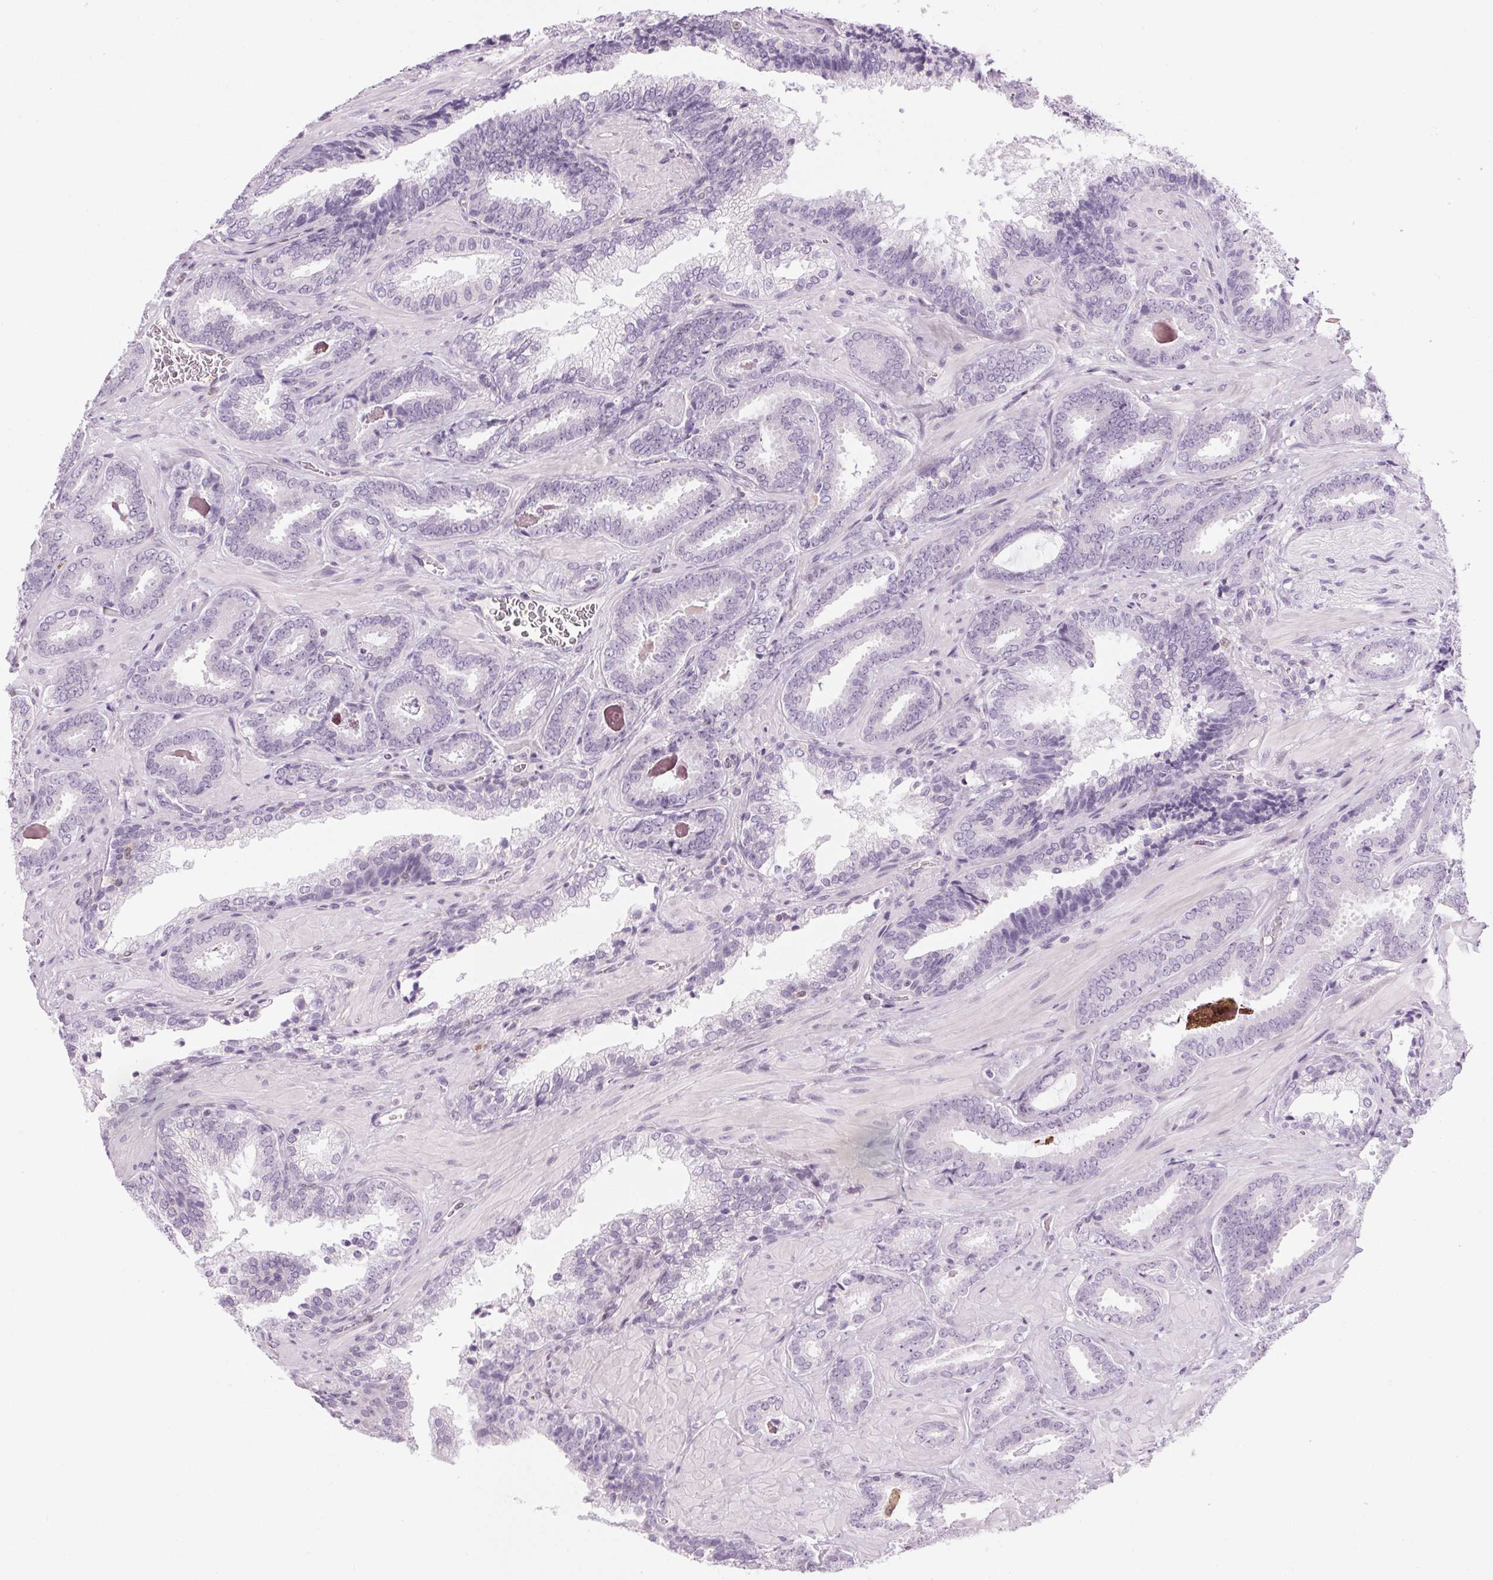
{"staining": {"intensity": "negative", "quantity": "none", "location": "none"}, "tissue": "prostate cancer", "cell_type": "Tumor cells", "image_type": "cancer", "snomed": [{"axis": "morphology", "description": "Adenocarcinoma, Low grade"}, {"axis": "topography", "description": "Prostate"}], "caption": "Prostate cancer (low-grade adenocarcinoma) was stained to show a protein in brown. There is no significant expression in tumor cells.", "gene": "SLC6A19", "patient": {"sex": "male", "age": 61}}